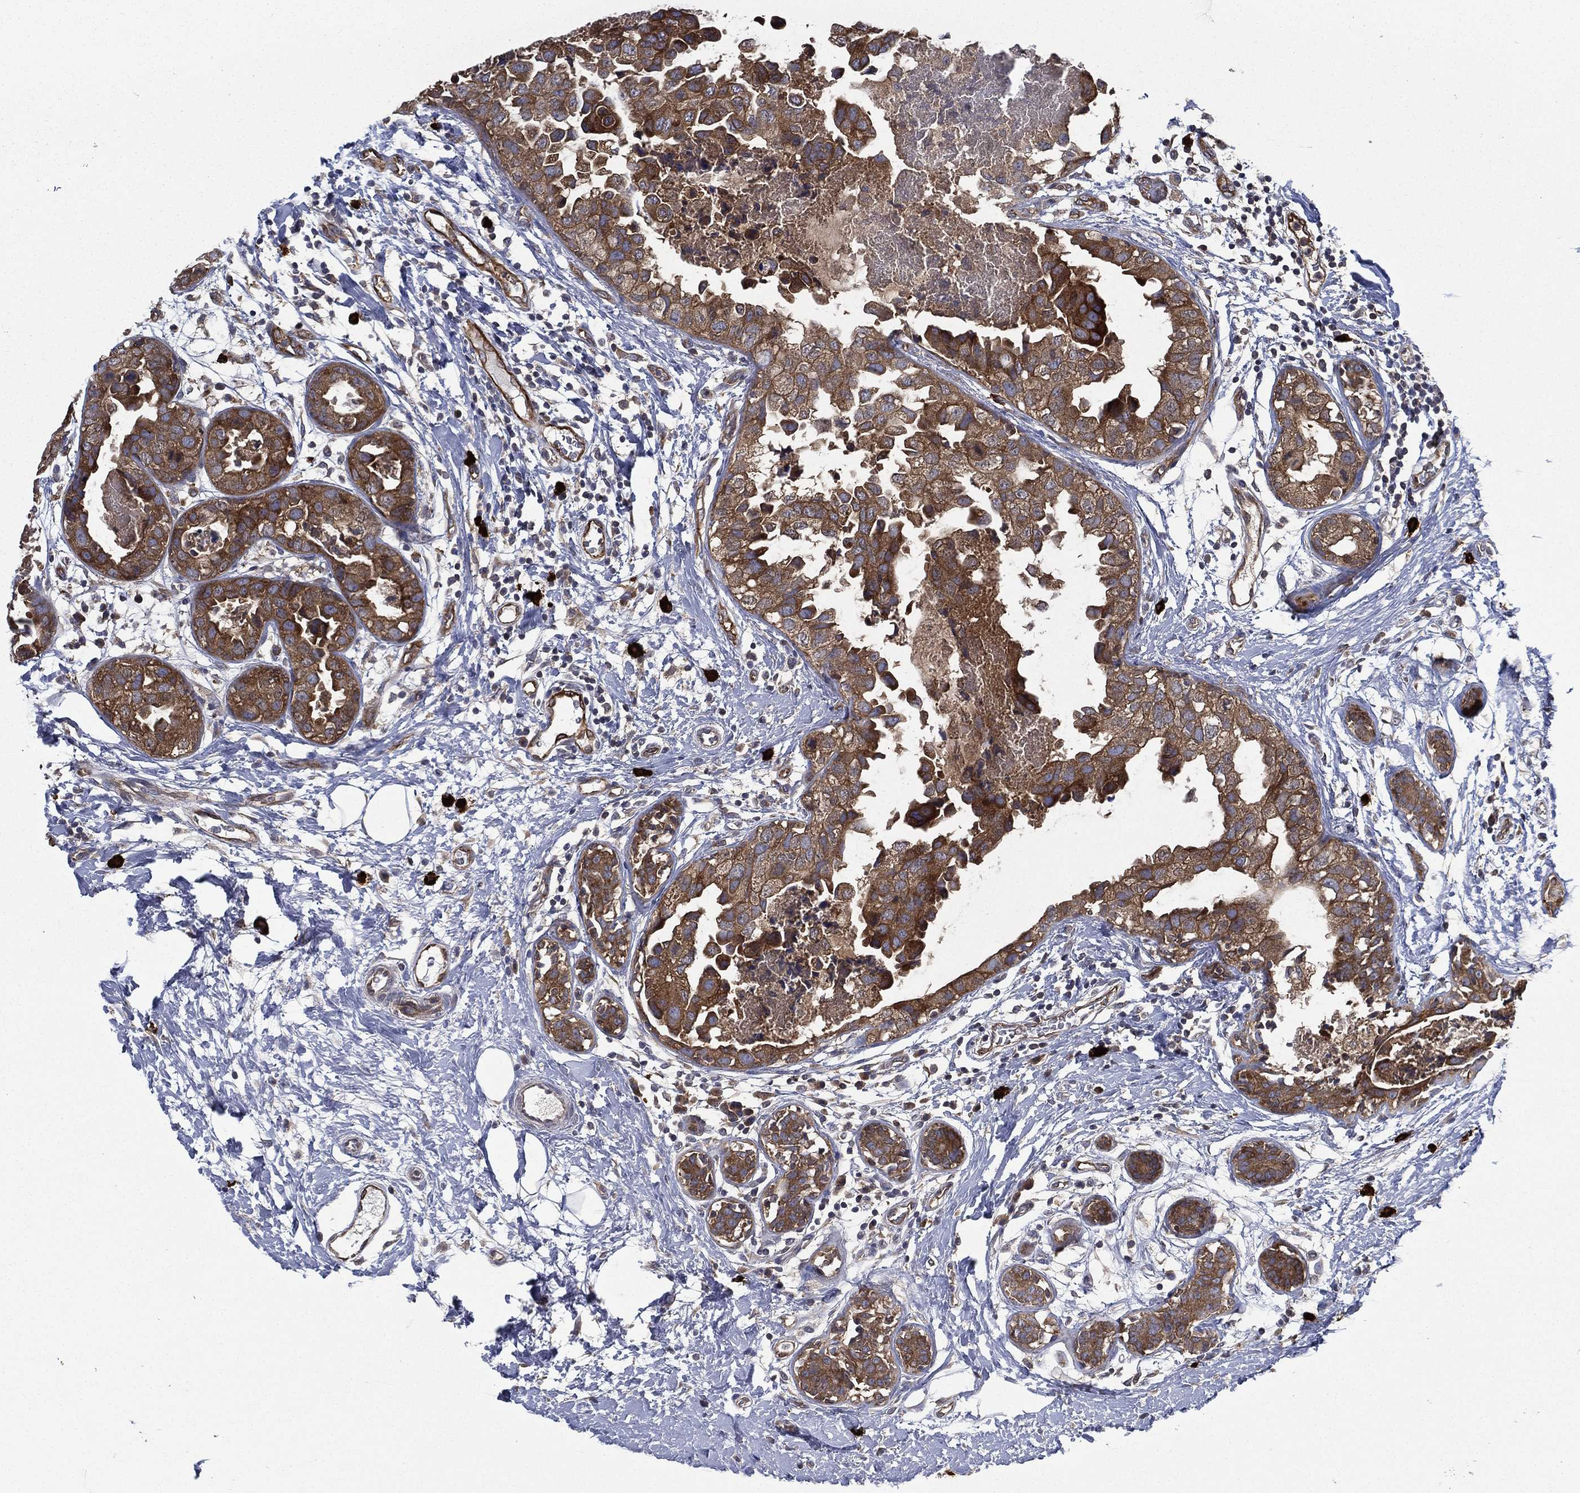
{"staining": {"intensity": "strong", "quantity": ">75%", "location": "cytoplasmic/membranous"}, "tissue": "breast cancer", "cell_type": "Tumor cells", "image_type": "cancer", "snomed": [{"axis": "morphology", "description": "Normal tissue, NOS"}, {"axis": "morphology", "description": "Duct carcinoma"}, {"axis": "topography", "description": "Breast"}], "caption": "Breast cancer (invasive ductal carcinoma) stained for a protein exhibits strong cytoplasmic/membranous positivity in tumor cells. (DAB IHC, brown staining for protein, blue staining for nuclei).", "gene": "SMPD3", "patient": {"sex": "female", "age": 40}}